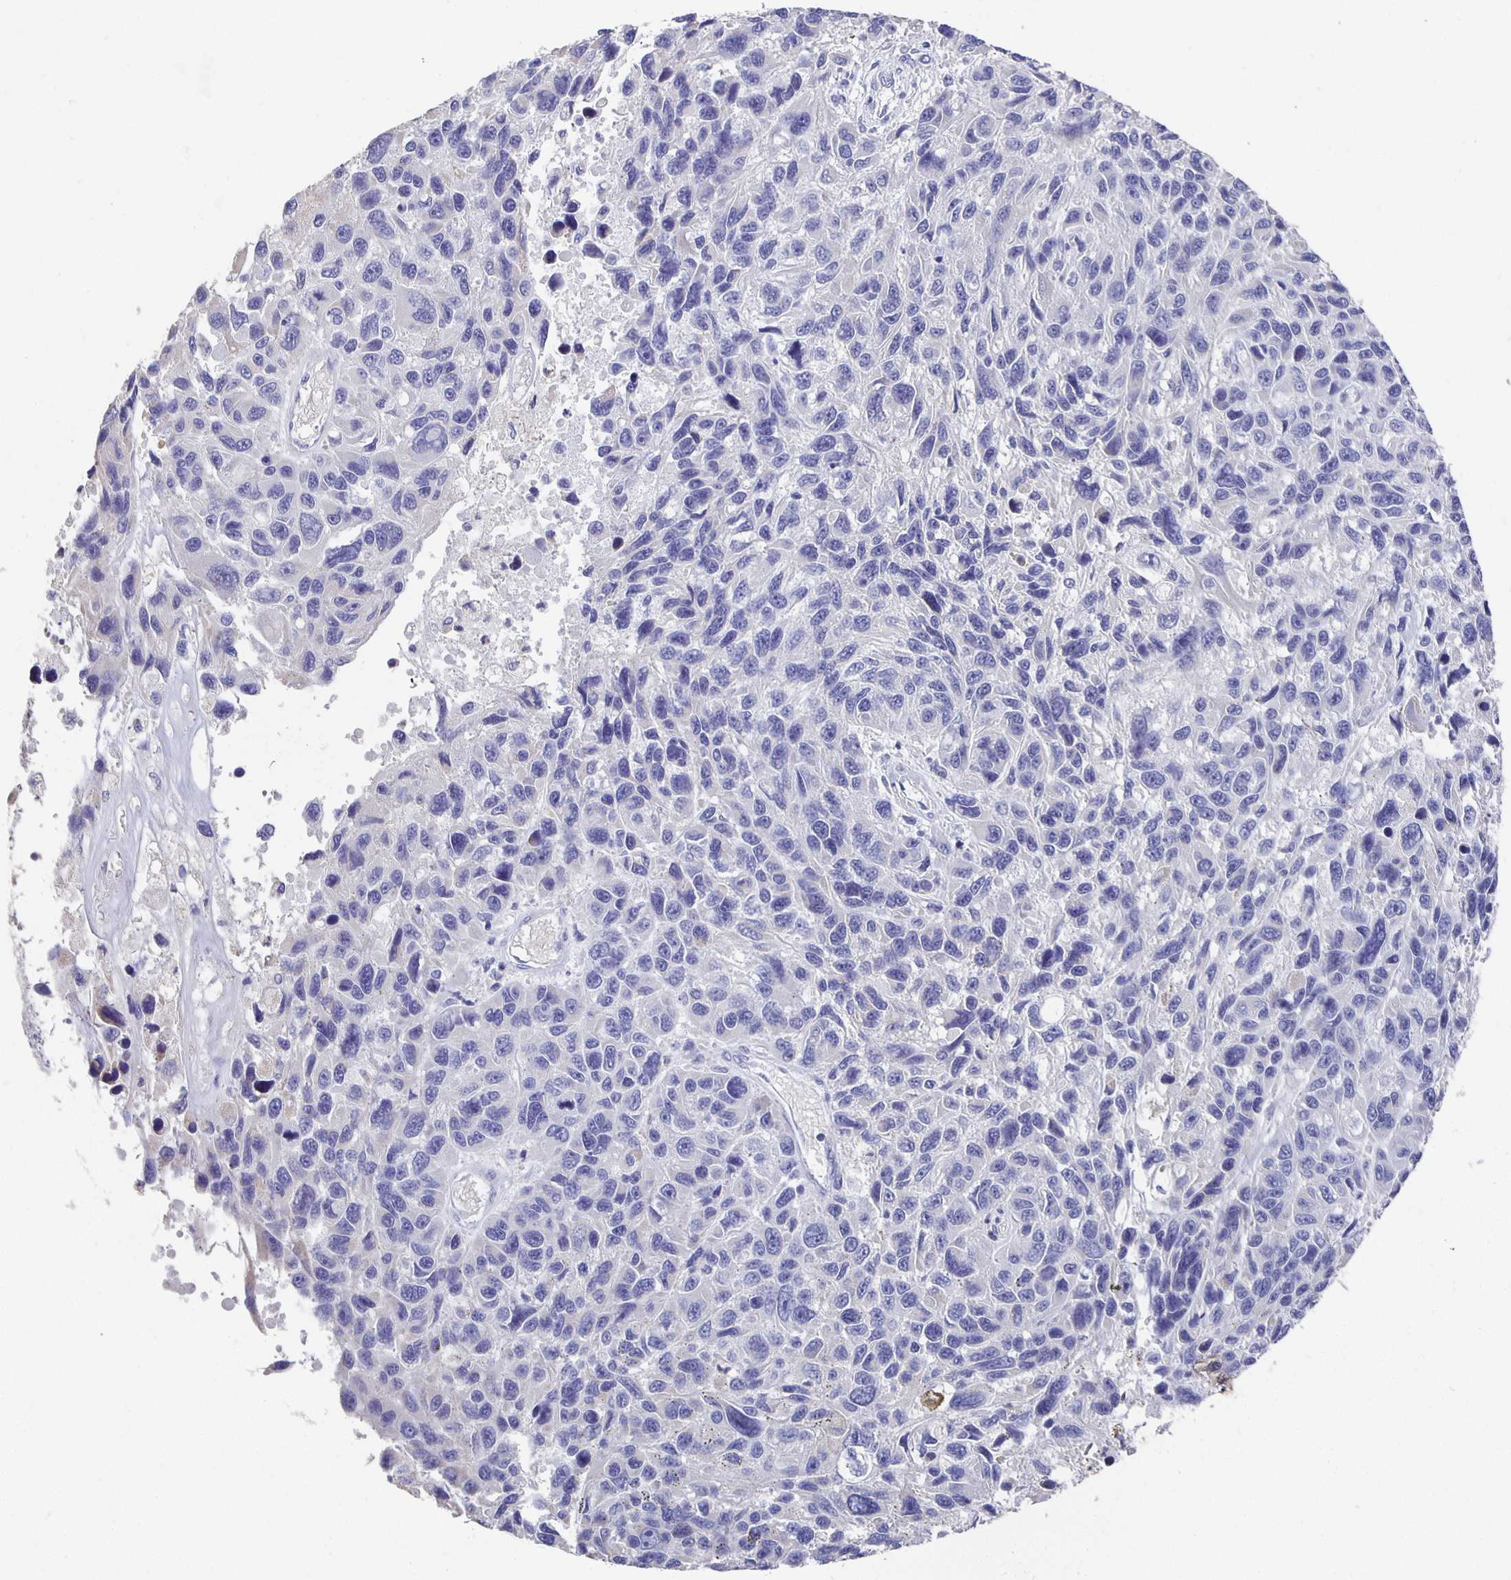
{"staining": {"intensity": "negative", "quantity": "none", "location": "none"}, "tissue": "melanoma", "cell_type": "Tumor cells", "image_type": "cancer", "snomed": [{"axis": "morphology", "description": "Malignant melanoma, NOS"}, {"axis": "topography", "description": "Skin"}], "caption": "High magnification brightfield microscopy of malignant melanoma stained with DAB (brown) and counterstained with hematoxylin (blue): tumor cells show no significant positivity. The staining is performed using DAB brown chromogen with nuclei counter-stained in using hematoxylin.", "gene": "CFAP74", "patient": {"sex": "male", "age": 53}}